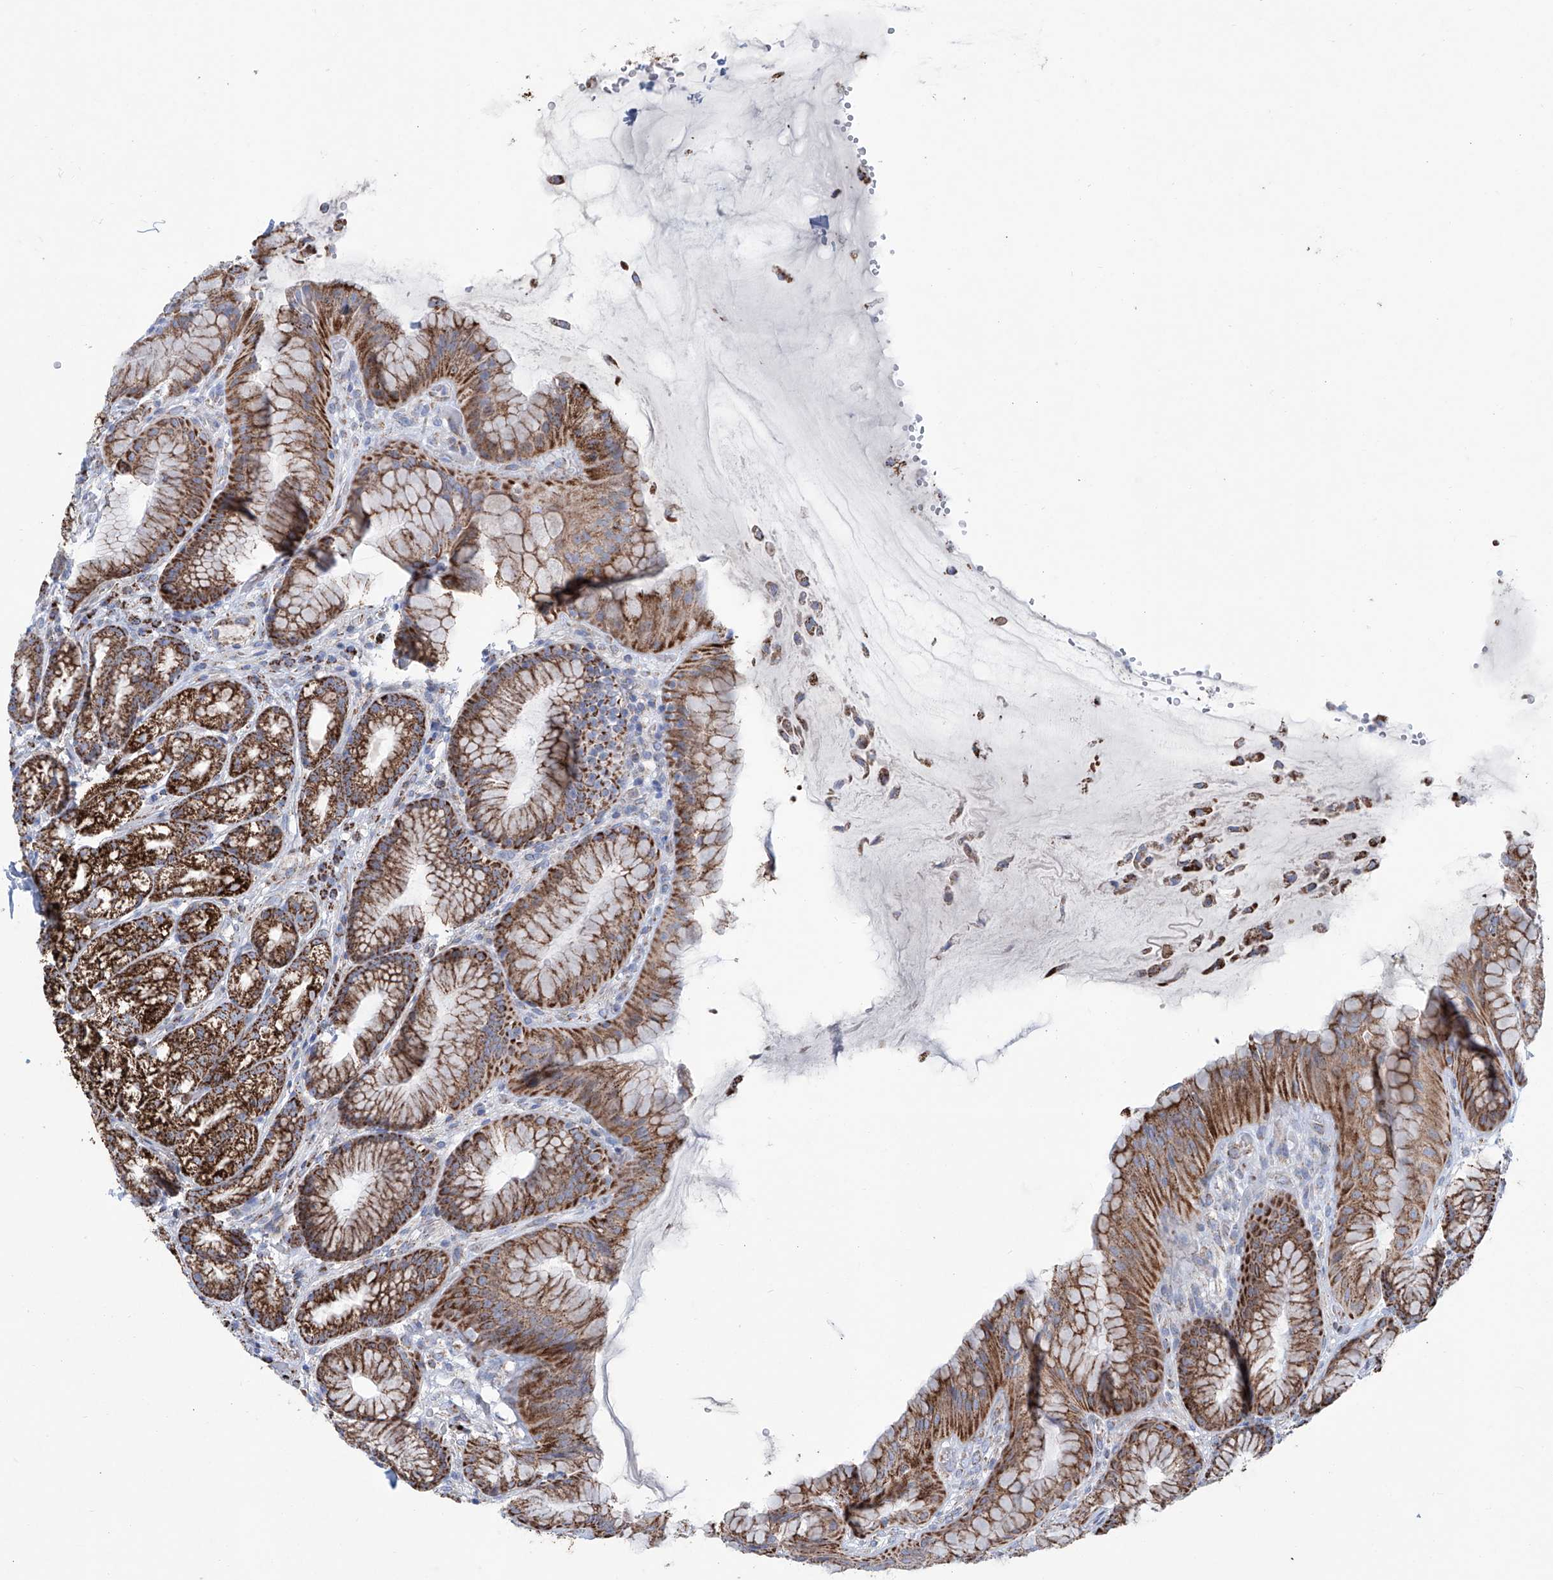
{"staining": {"intensity": "strong", "quantity": ">75%", "location": "cytoplasmic/membranous"}, "tissue": "stomach", "cell_type": "Glandular cells", "image_type": "normal", "snomed": [{"axis": "morphology", "description": "Normal tissue, NOS"}, {"axis": "topography", "description": "Stomach"}], "caption": "IHC image of benign stomach: stomach stained using immunohistochemistry (IHC) exhibits high levels of strong protein expression localized specifically in the cytoplasmic/membranous of glandular cells, appearing as a cytoplasmic/membranous brown color.", "gene": "ALDH6A1", "patient": {"sex": "male", "age": 57}}